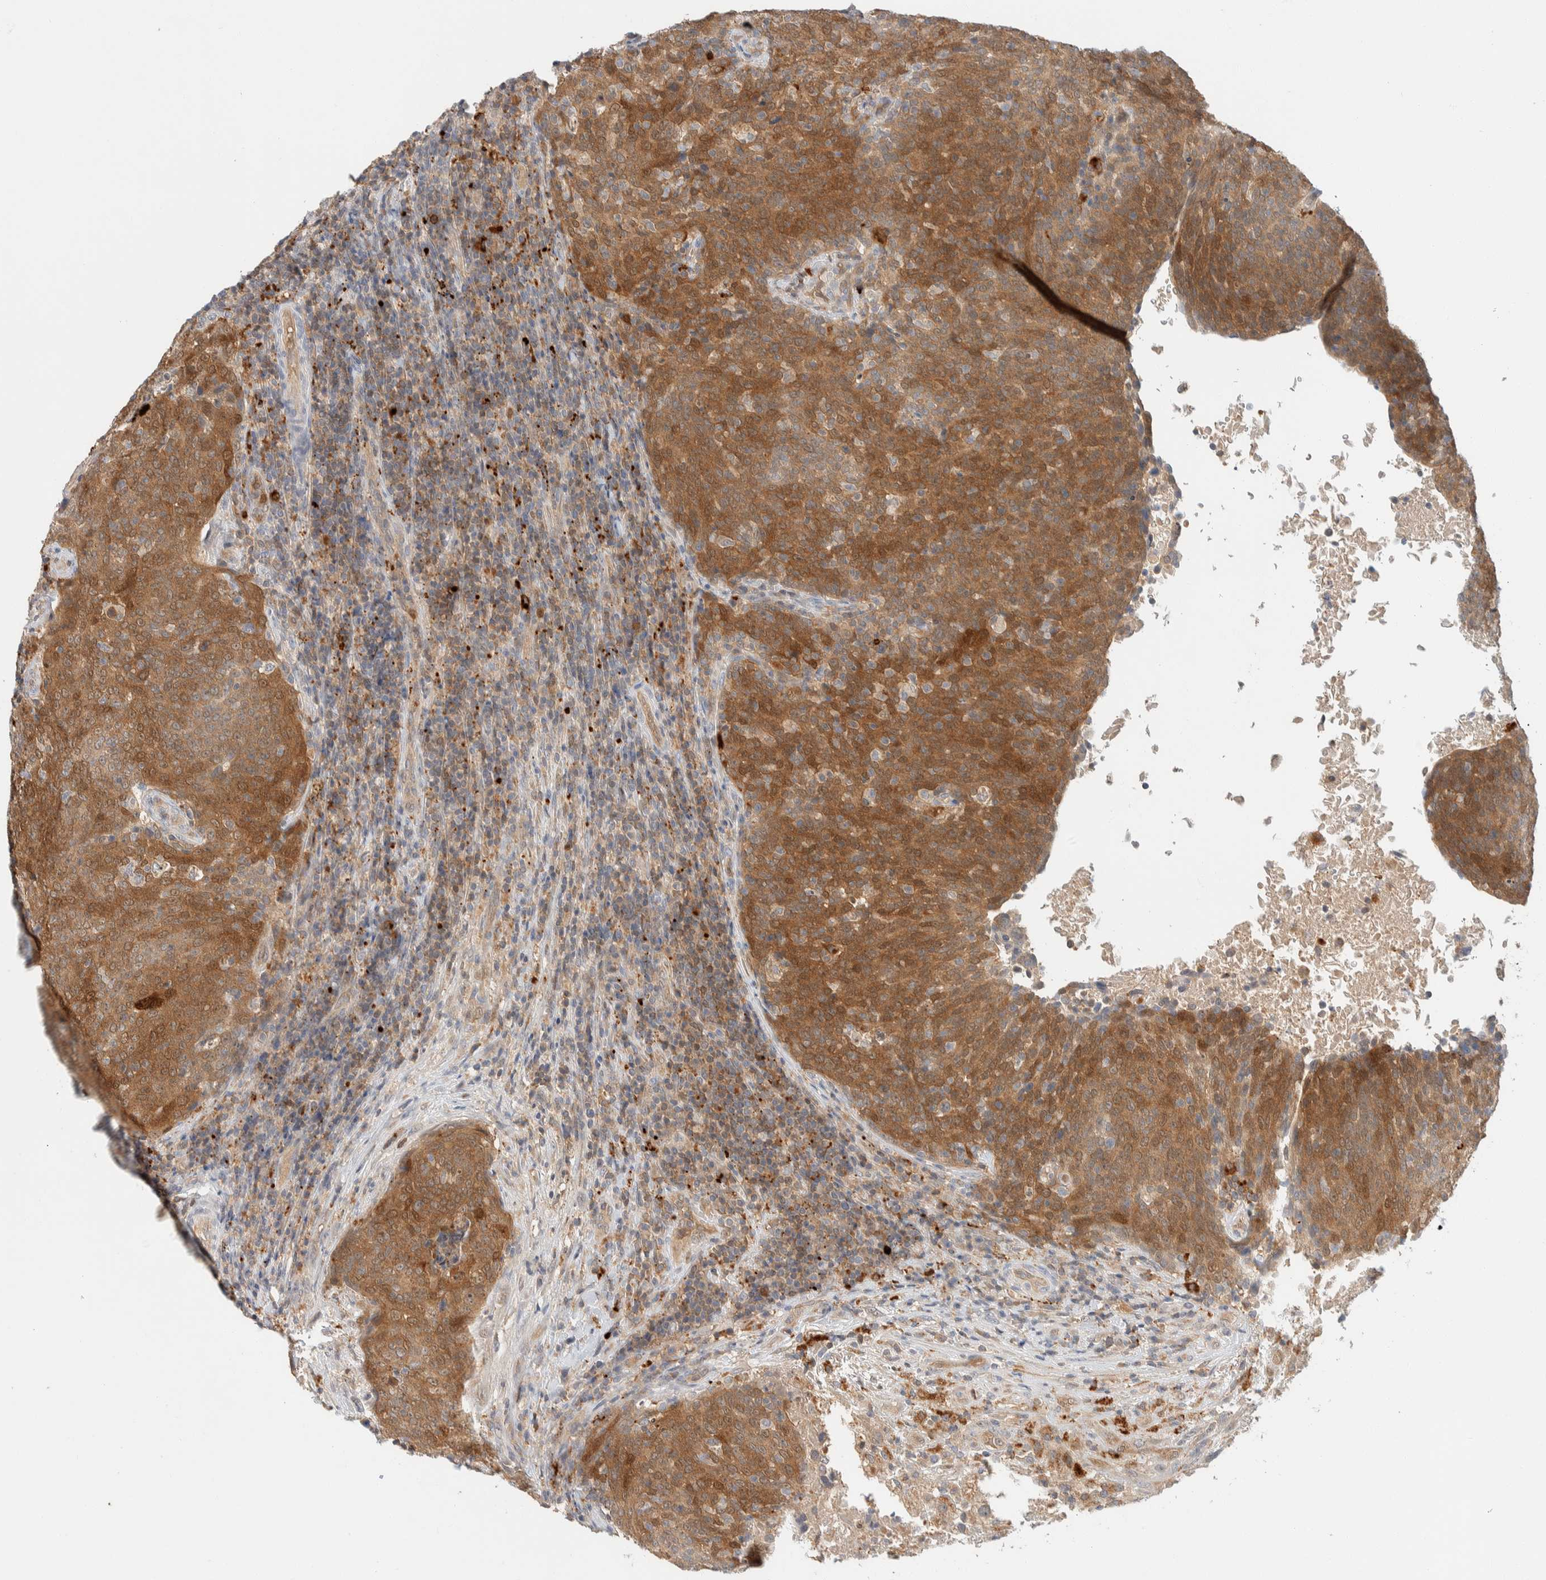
{"staining": {"intensity": "strong", "quantity": ">75%", "location": "cytoplasmic/membranous"}, "tissue": "head and neck cancer", "cell_type": "Tumor cells", "image_type": "cancer", "snomed": [{"axis": "morphology", "description": "Squamous cell carcinoma, NOS"}, {"axis": "morphology", "description": "Squamous cell carcinoma, metastatic, NOS"}, {"axis": "topography", "description": "Lymph node"}, {"axis": "topography", "description": "Head-Neck"}], "caption": "Tumor cells demonstrate strong cytoplasmic/membranous positivity in about >75% of cells in head and neck cancer (squamous cell carcinoma).", "gene": "GCLM", "patient": {"sex": "male", "age": 62}}